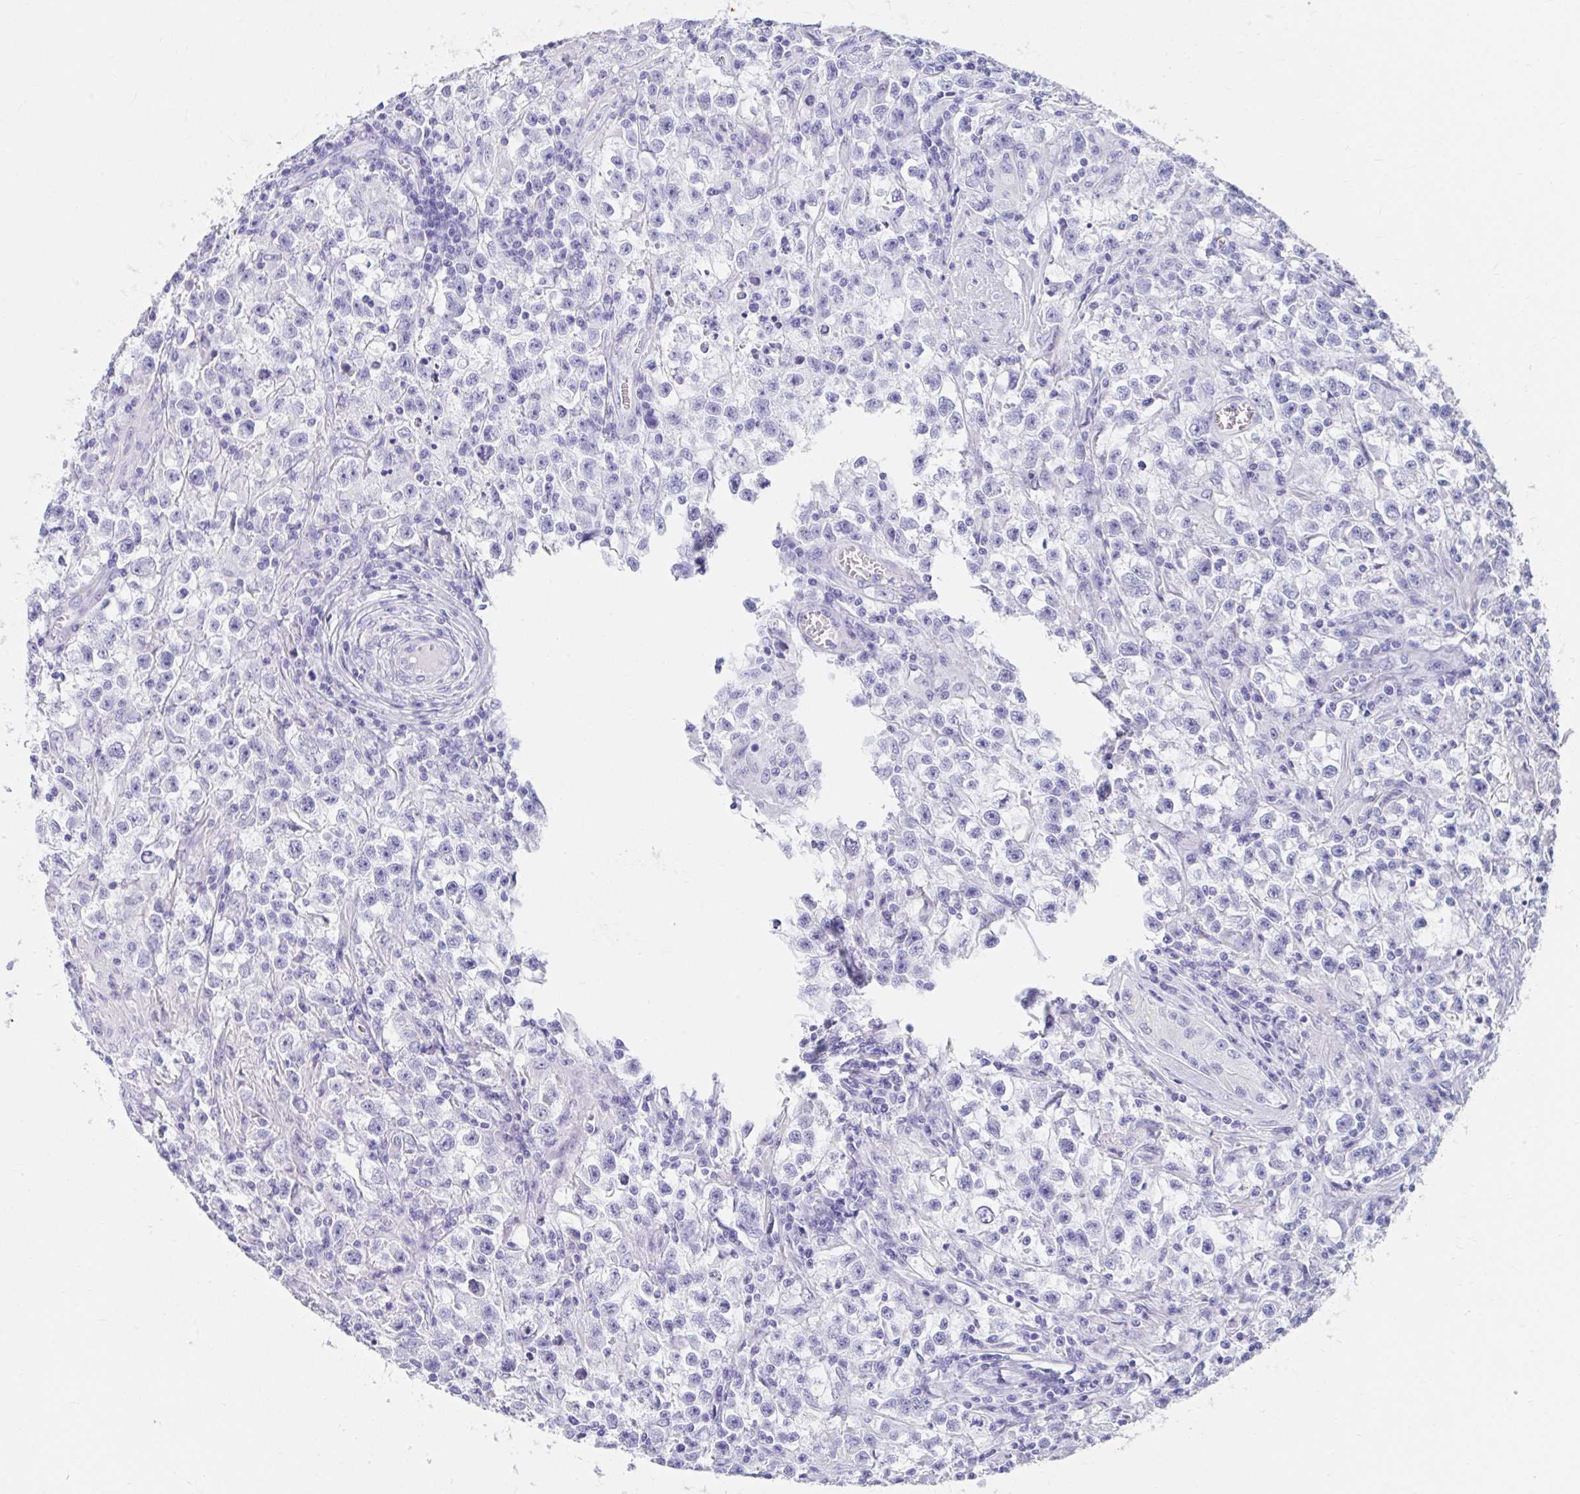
{"staining": {"intensity": "negative", "quantity": "none", "location": "none"}, "tissue": "testis cancer", "cell_type": "Tumor cells", "image_type": "cancer", "snomed": [{"axis": "morphology", "description": "Seminoma, NOS"}, {"axis": "topography", "description": "Testis"}], "caption": "IHC photomicrograph of neoplastic tissue: testis seminoma stained with DAB (3,3'-diaminobenzidine) demonstrates no significant protein positivity in tumor cells. Brightfield microscopy of immunohistochemistry stained with DAB (brown) and hematoxylin (blue), captured at high magnification.", "gene": "DPEP3", "patient": {"sex": "male", "age": 31}}